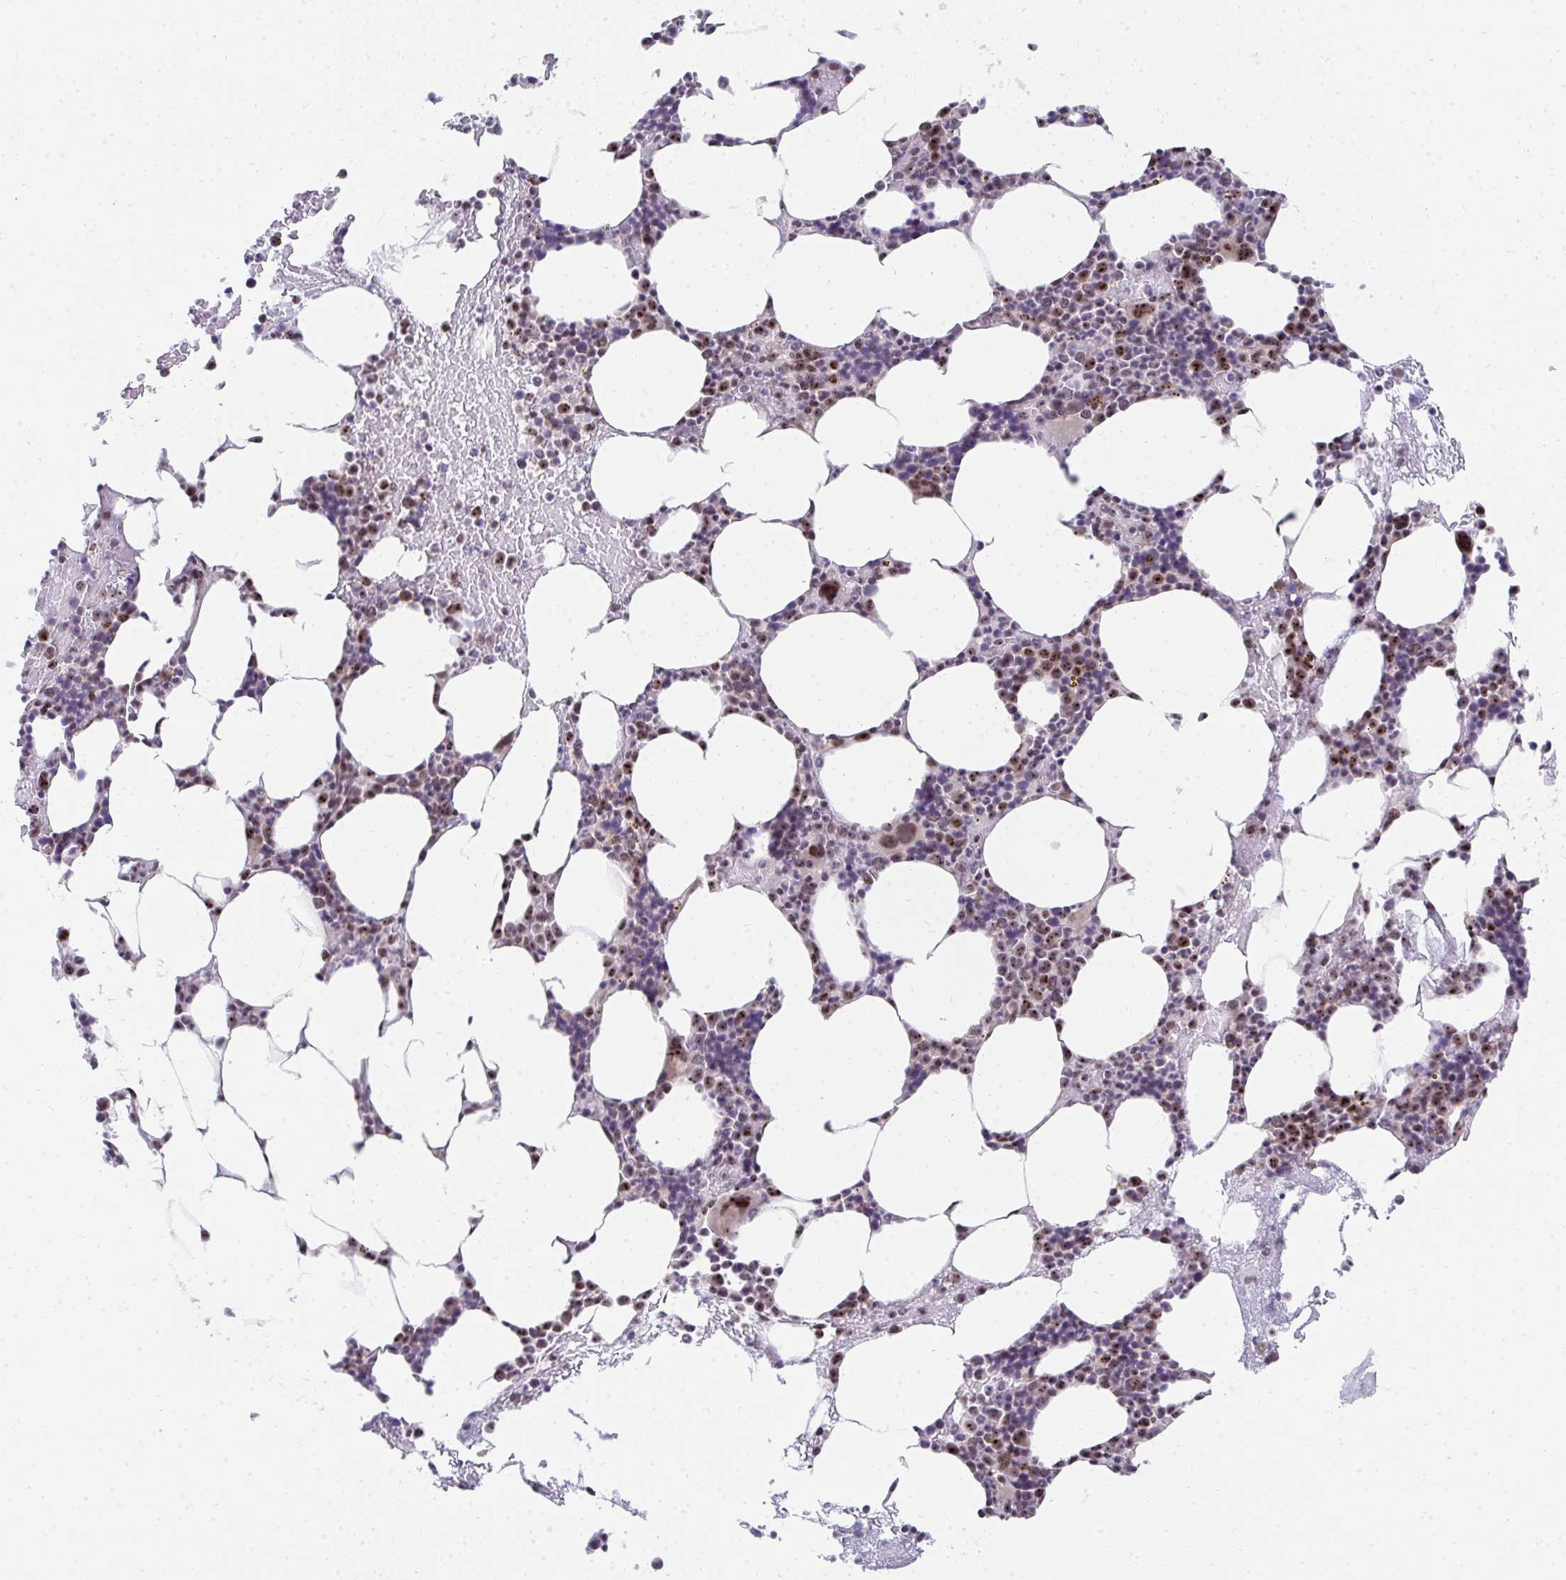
{"staining": {"intensity": "moderate", "quantity": "25%-75%", "location": "nuclear"}, "tissue": "bone marrow", "cell_type": "Hematopoietic cells", "image_type": "normal", "snomed": [{"axis": "morphology", "description": "Normal tissue, NOS"}, {"axis": "topography", "description": "Bone marrow"}], "caption": "A brown stain shows moderate nuclear staining of a protein in hematopoietic cells of unremarkable bone marrow.", "gene": "HIRA", "patient": {"sex": "female", "age": 62}}